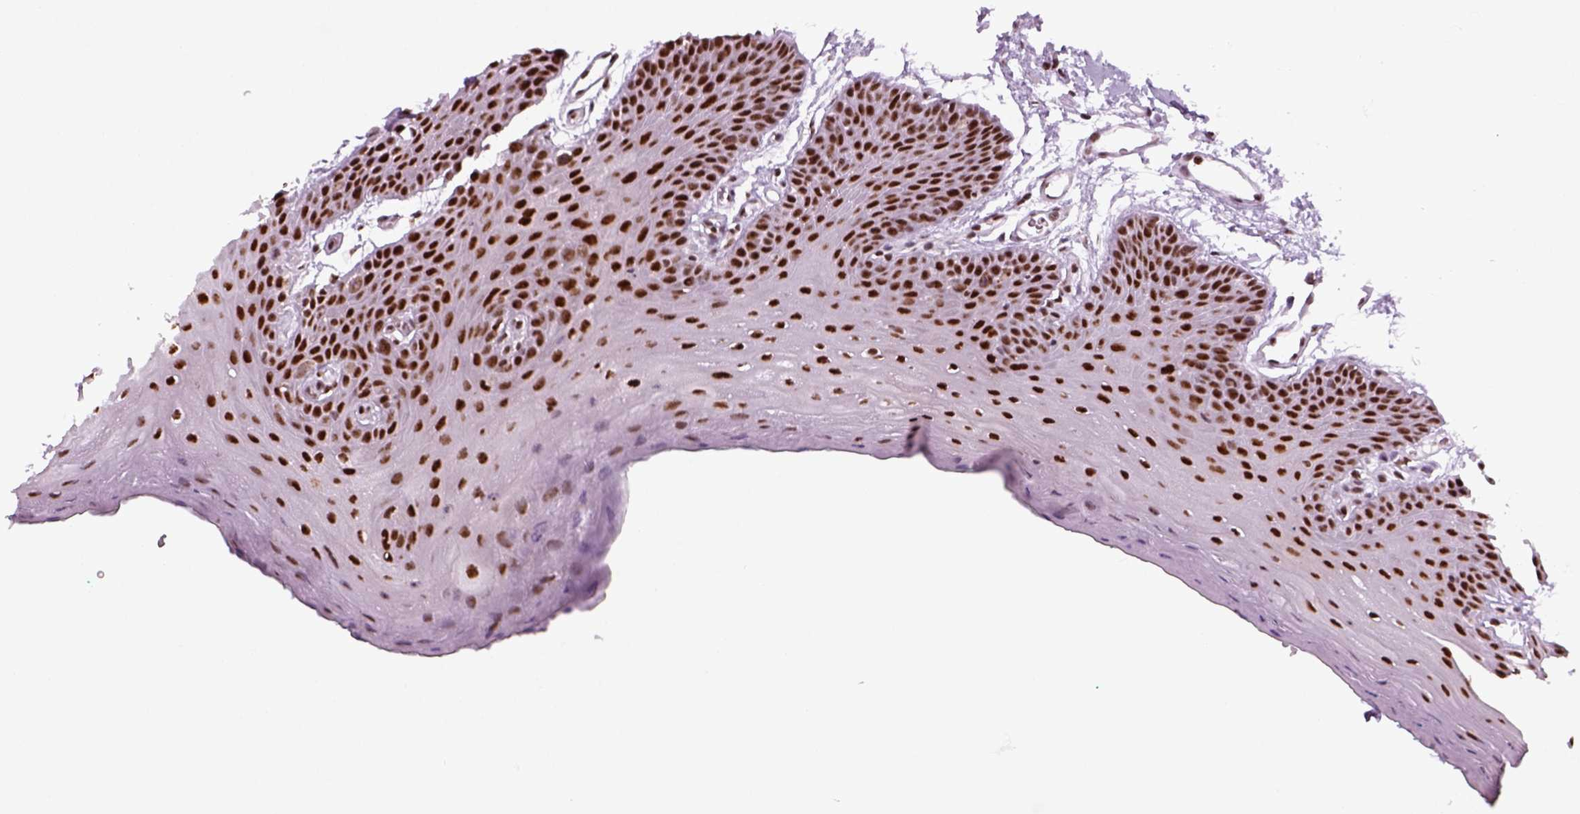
{"staining": {"intensity": "strong", "quantity": ">75%", "location": "nuclear"}, "tissue": "oral mucosa", "cell_type": "Squamous epithelial cells", "image_type": "normal", "snomed": [{"axis": "morphology", "description": "Normal tissue, NOS"}, {"axis": "morphology", "description": "Squamous cell carcinoma, NOS"}, {"axis": "topography", "description": "Oral tissue"}, {"axis": "topography", "description": "Head-Neck"}], "caption": "There is high levels of strong nuclear positivity in squamous epithelial cells of benign oral mucosa, as demonstrated by immunohistochemical staining (brown color).", "gene": "GTF2F1", "patient": {"sex": "female", "age": 50}}